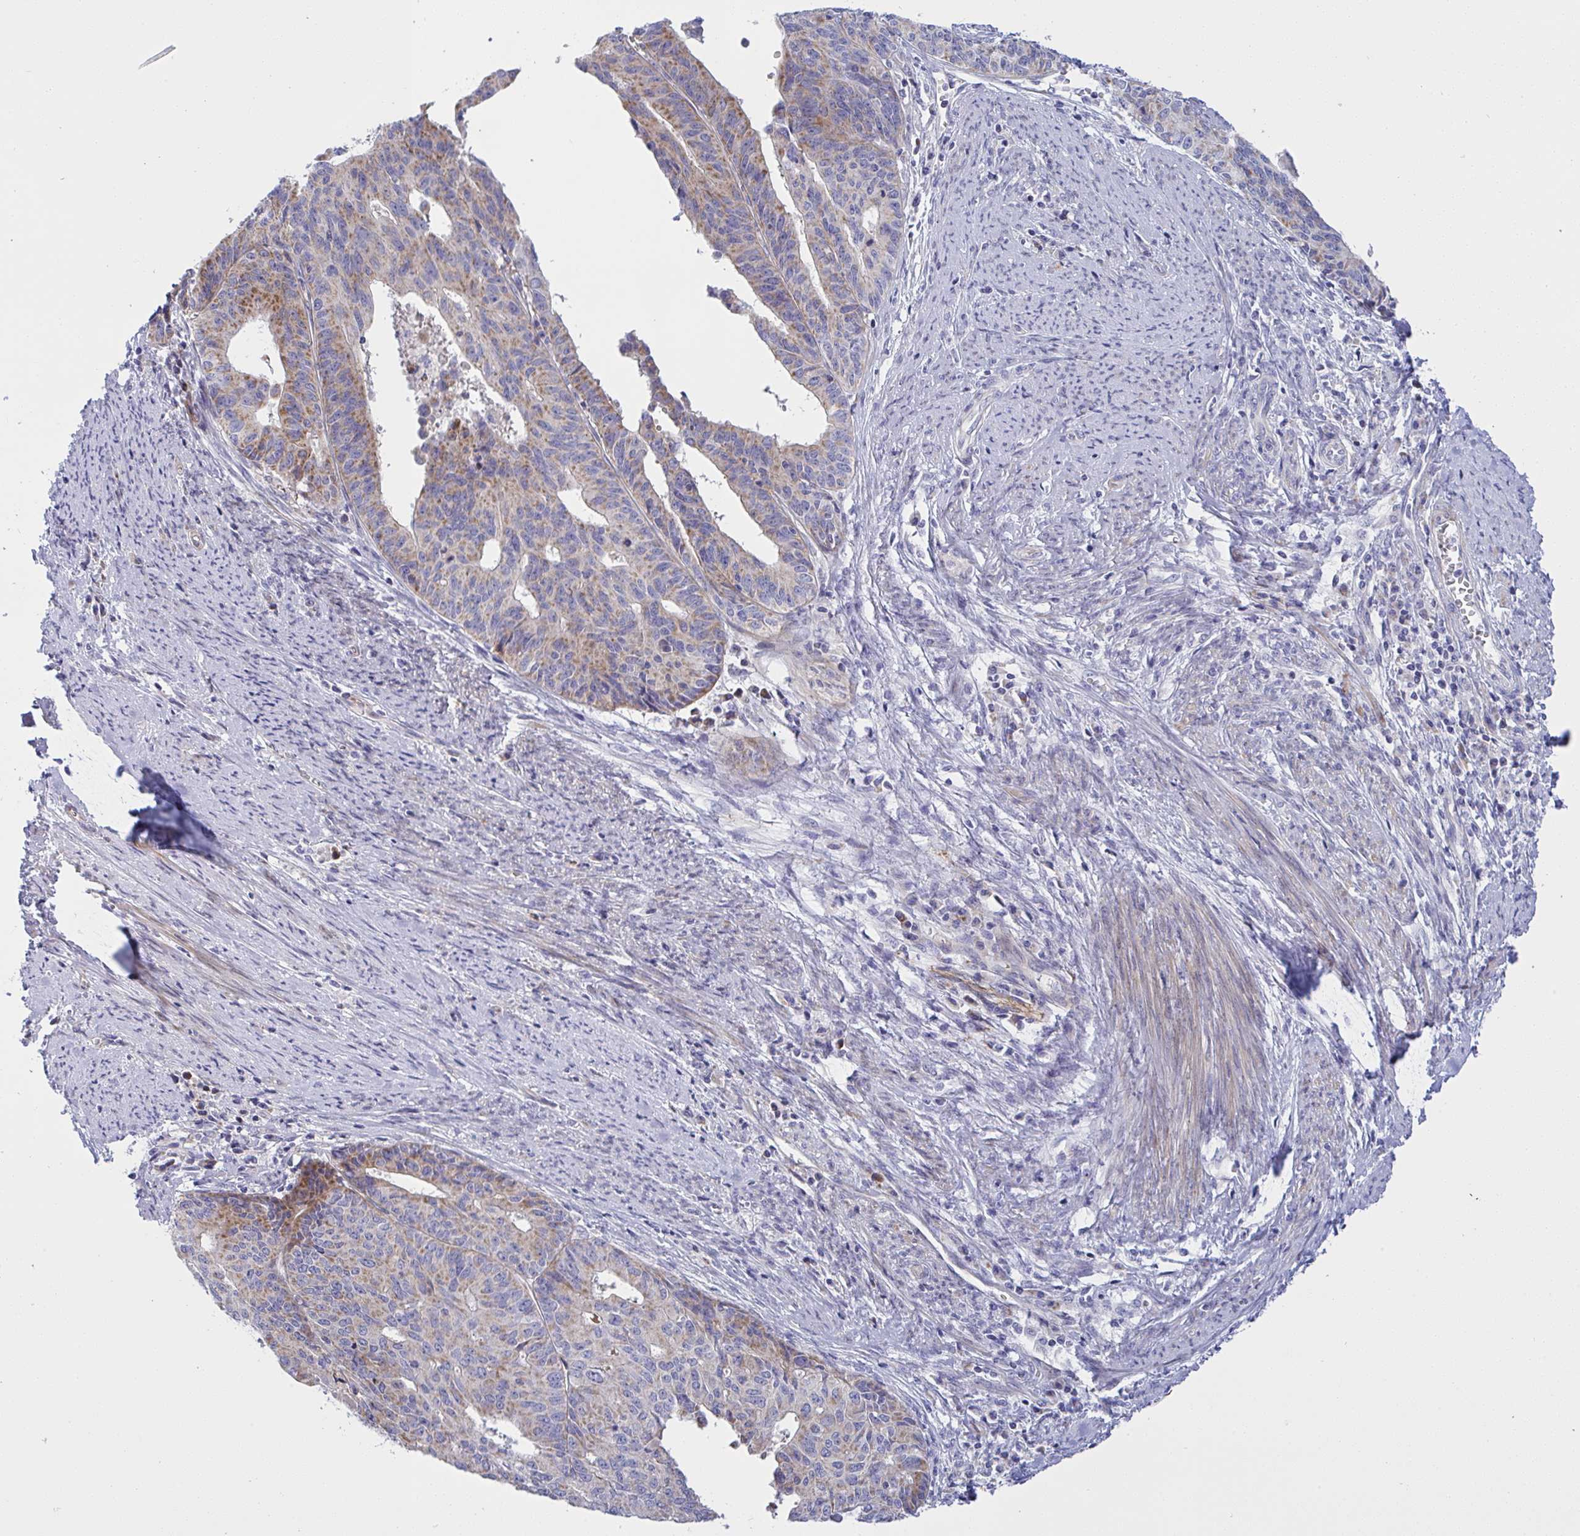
{"staining": {"intensity": "moderate", "quantity": "<25%", "location": "cytoplasmic/membranous"}, "tissue": "endometrial cancer", "cell_type": "Tumor cells", "image_type": "cancer", "snomed": [{"axis": "morphology", "description": "Adenocarcinoma, NOS"}, {"axis": "topography", "description": "Endometrium"}], "caption": "Human endometrial cancer (adenocarcinoma) stained with a brown dye exhibits moderate cytoplasmic/membranous positive positivity in about <25% of tumor cells.", "gene": "NTN1", "patient": {"sex": "female", "age": 65}}